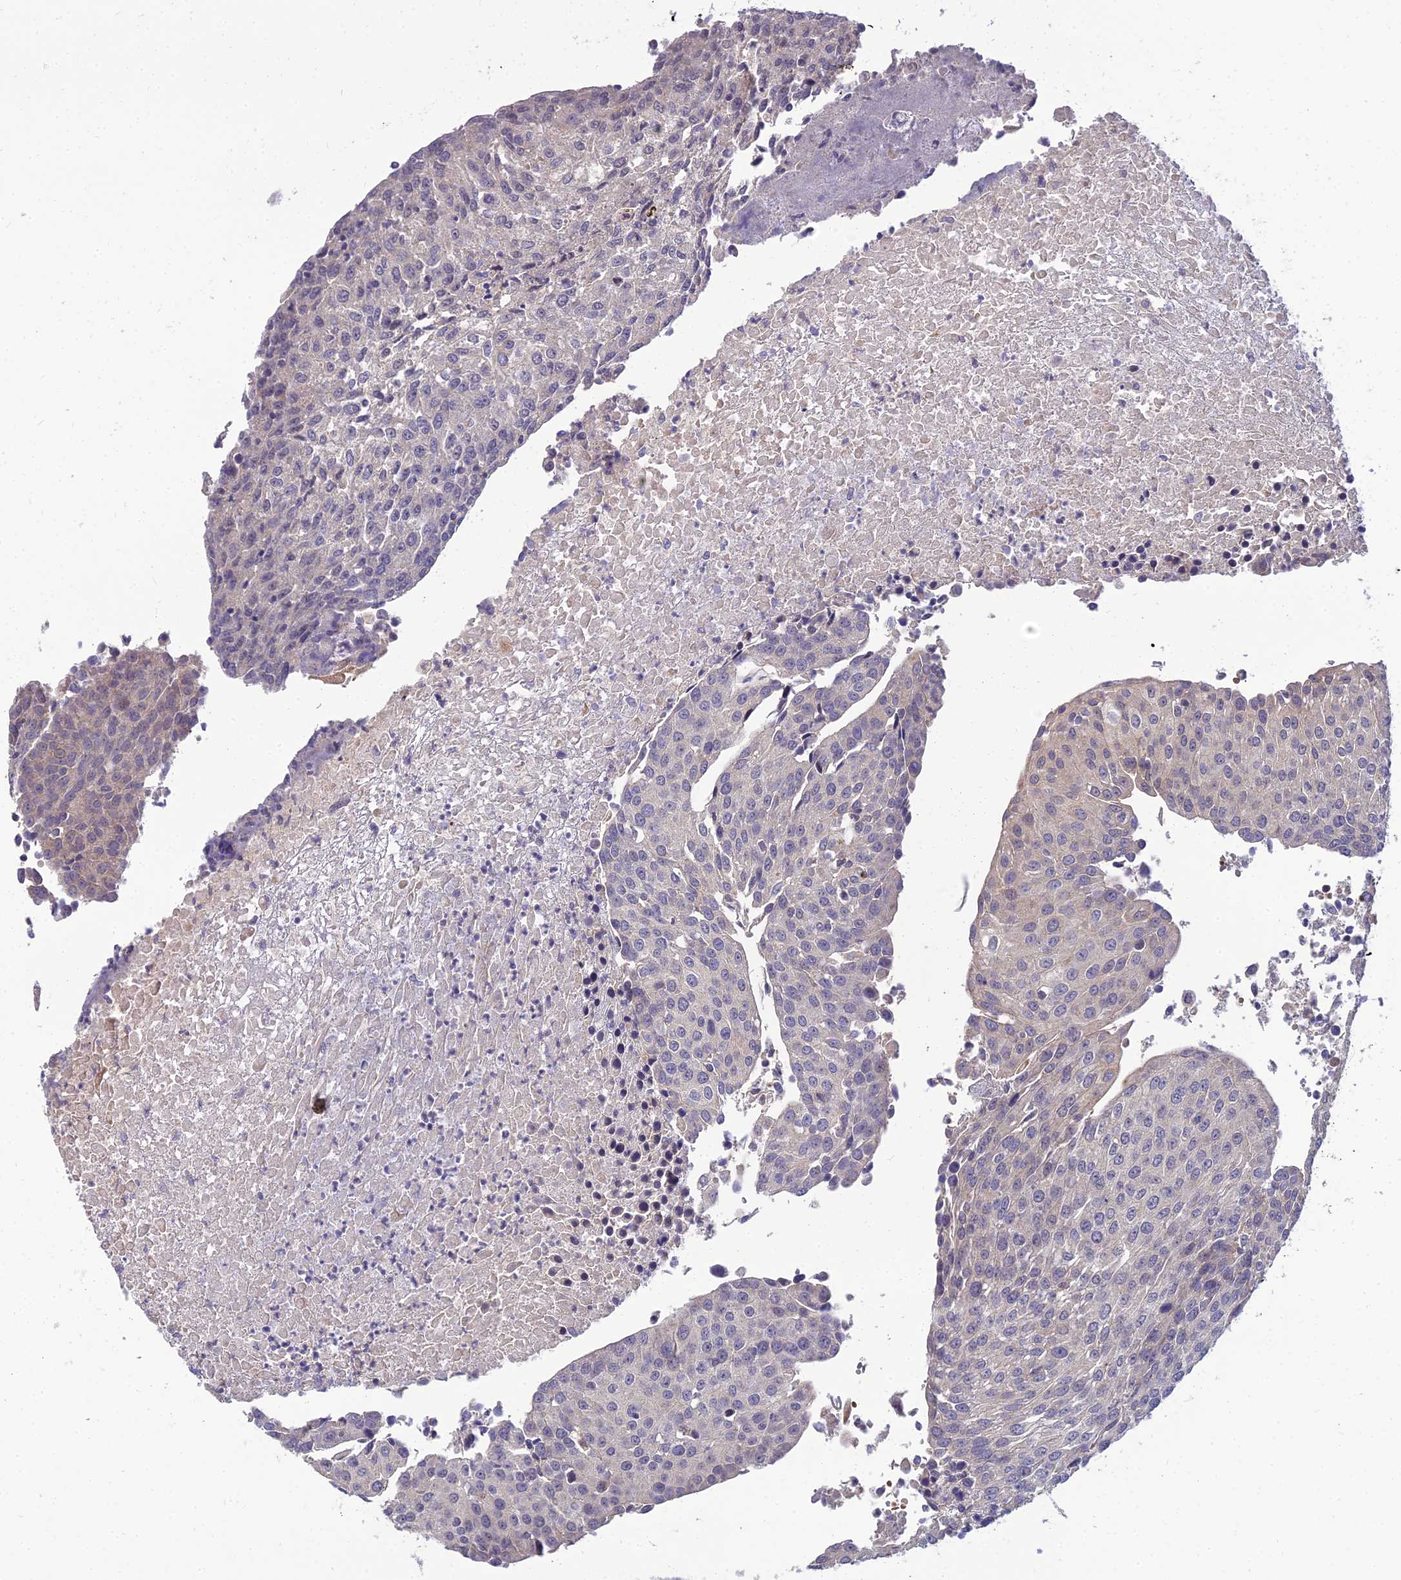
{"staining": {"intensity": "weak", "quantity": "<25%", "location": "cytoplasmic/membranous"}, "tissue": "urothelial cancer", "cell_type": "Tumor cells", "image_type": "cancer", "snomed": [{"axis": "morphology", "description": "Urothelial carcinoma, High grade"}, {"axis": "topography", "description": "Urinary bladder"}], "caption": "DAB immunohistochemical staining of urothelial cancer demonstrates no significant positivity in tumor cells.", "gene": "NPY", "patient": {"sex": "female", "age": 85}}